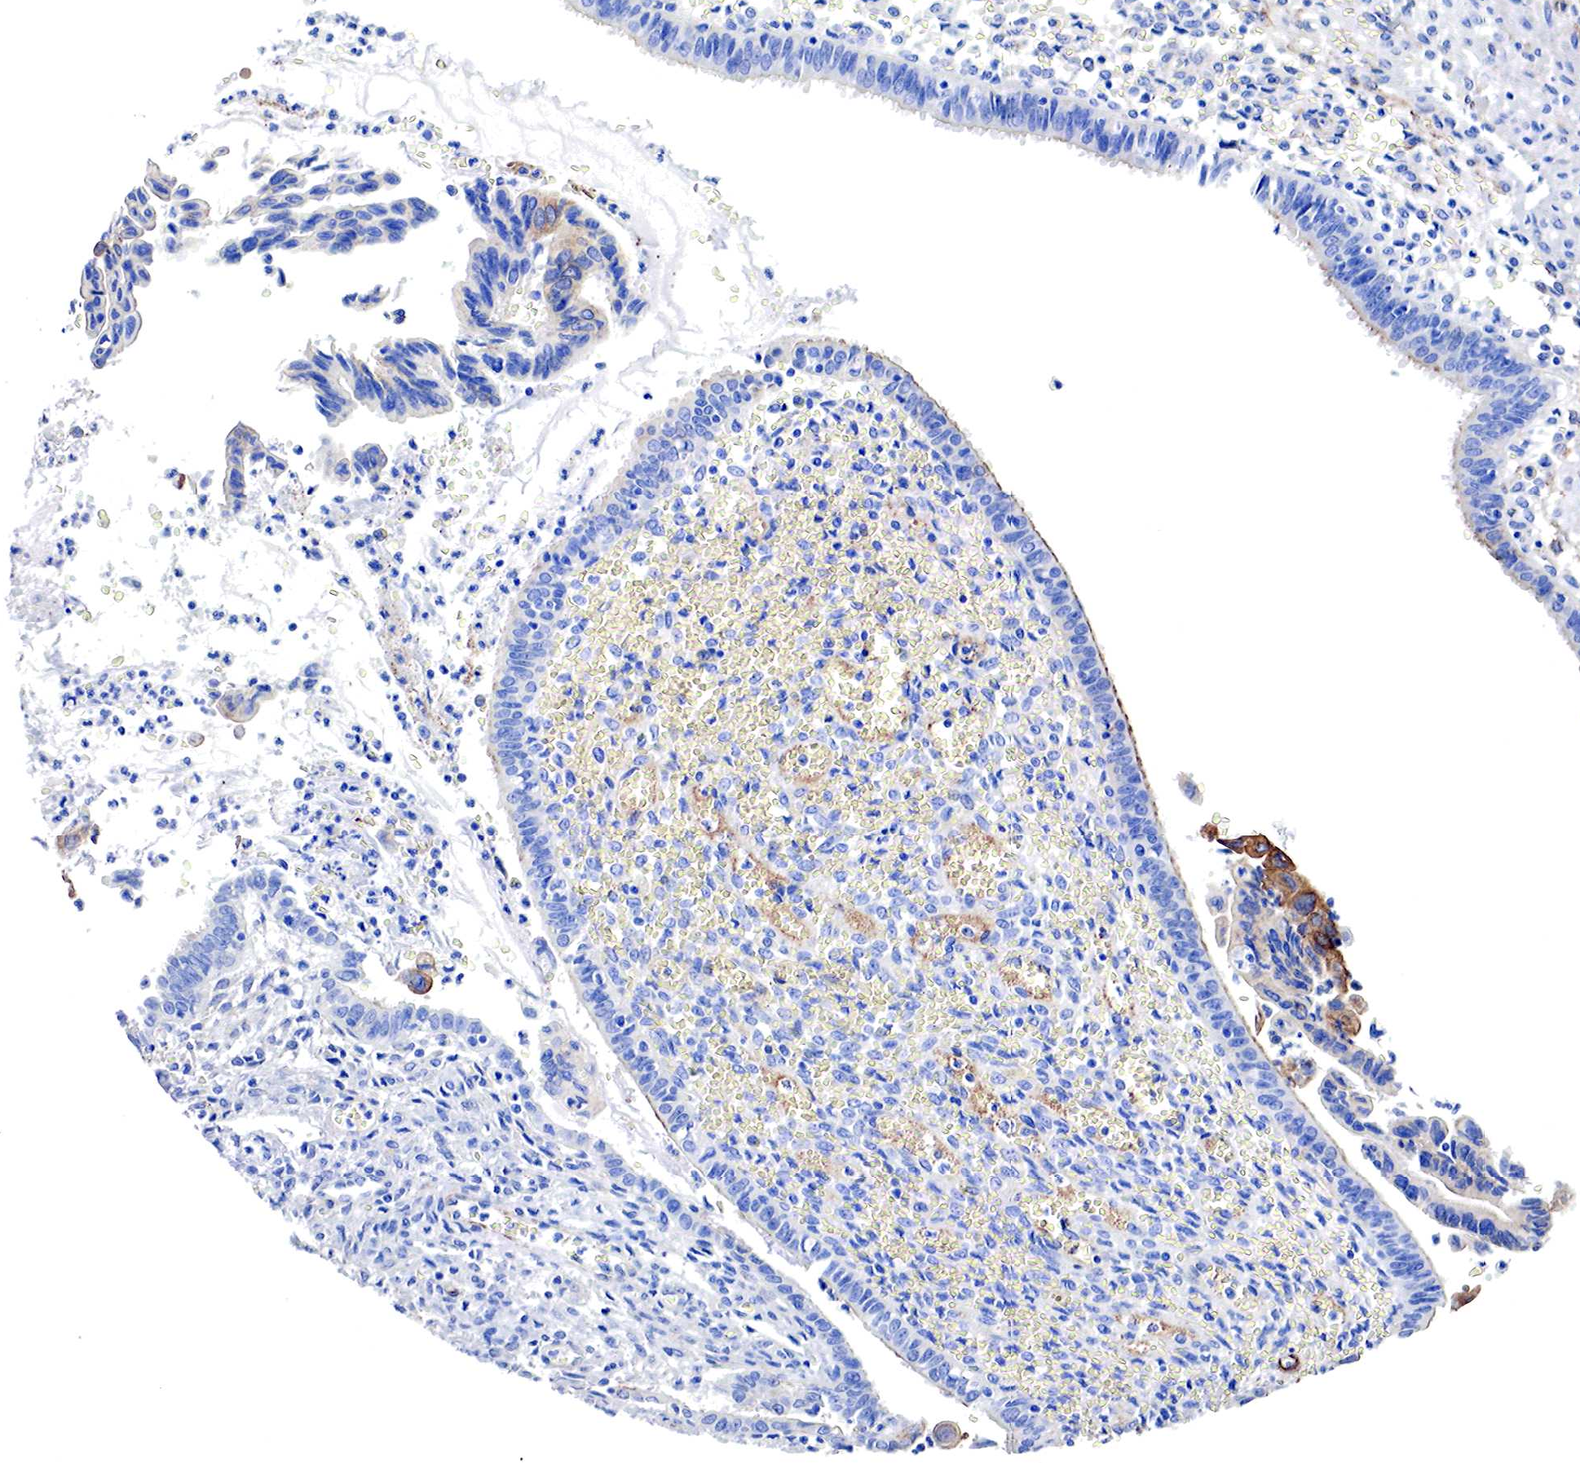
{"staining": {"intensity": "moderate", "quantity": "25%-75%", "location": "cytoplasmic/membranous"}, "tissue": "cervical cancer", "cell_type": "Tumor cells", "image_type": "cancer", "snomed": [{"axis": "morphology", "description": "Normal tissue, NOS"}, {"axis": "morphology", "description": "Adenocarcinoma, NOS"}, {"axis": "topography", "description": "Cervix"}], "caption": "Tumor cells demonstrate medium levels of moderate cytoplasmic/membranous positivity in about 25%-75% of cells in cervical cancer.", "gene": "TPM1", "patient": {"sex": "female", "age": 34}}